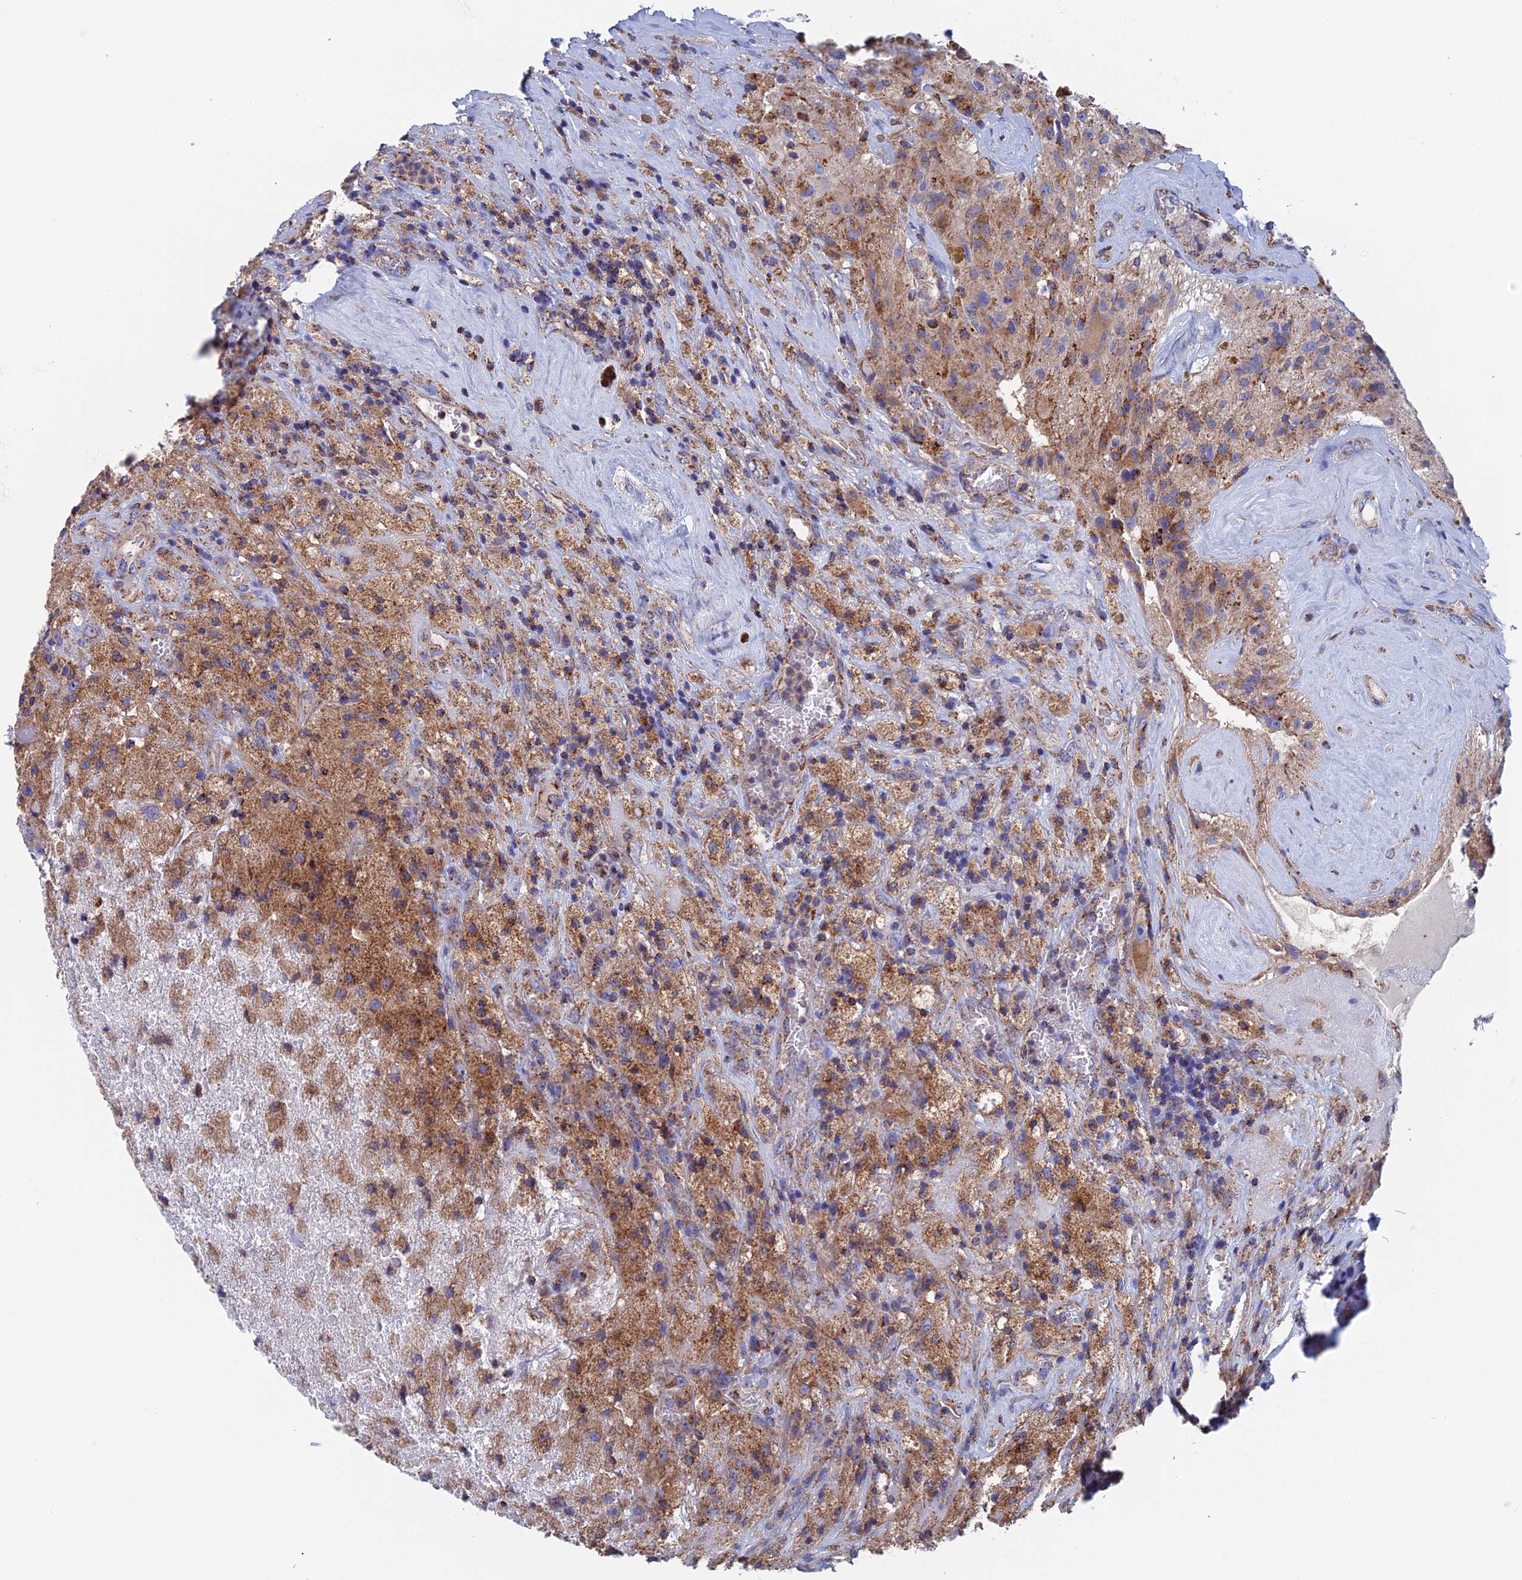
{"staining": {"intensity": "strong", "quantity": "<25%", "location": "cytoplasmic/membranous"}, "tissue": "glioma", "cell_type": "Tumor cells", "image_type": "cancer", "snomed": [{"axis": "morphology", "description": "Glioma, malignant, High grade"}, {"axis": "topography", "description": "Brain"}], "caption": "Malignant glioma (high-grade) stained with a protein marker shows strong staining in tumor cells.", "gene": "WDR83", "patient": {"sex": "male", "age": 69}}